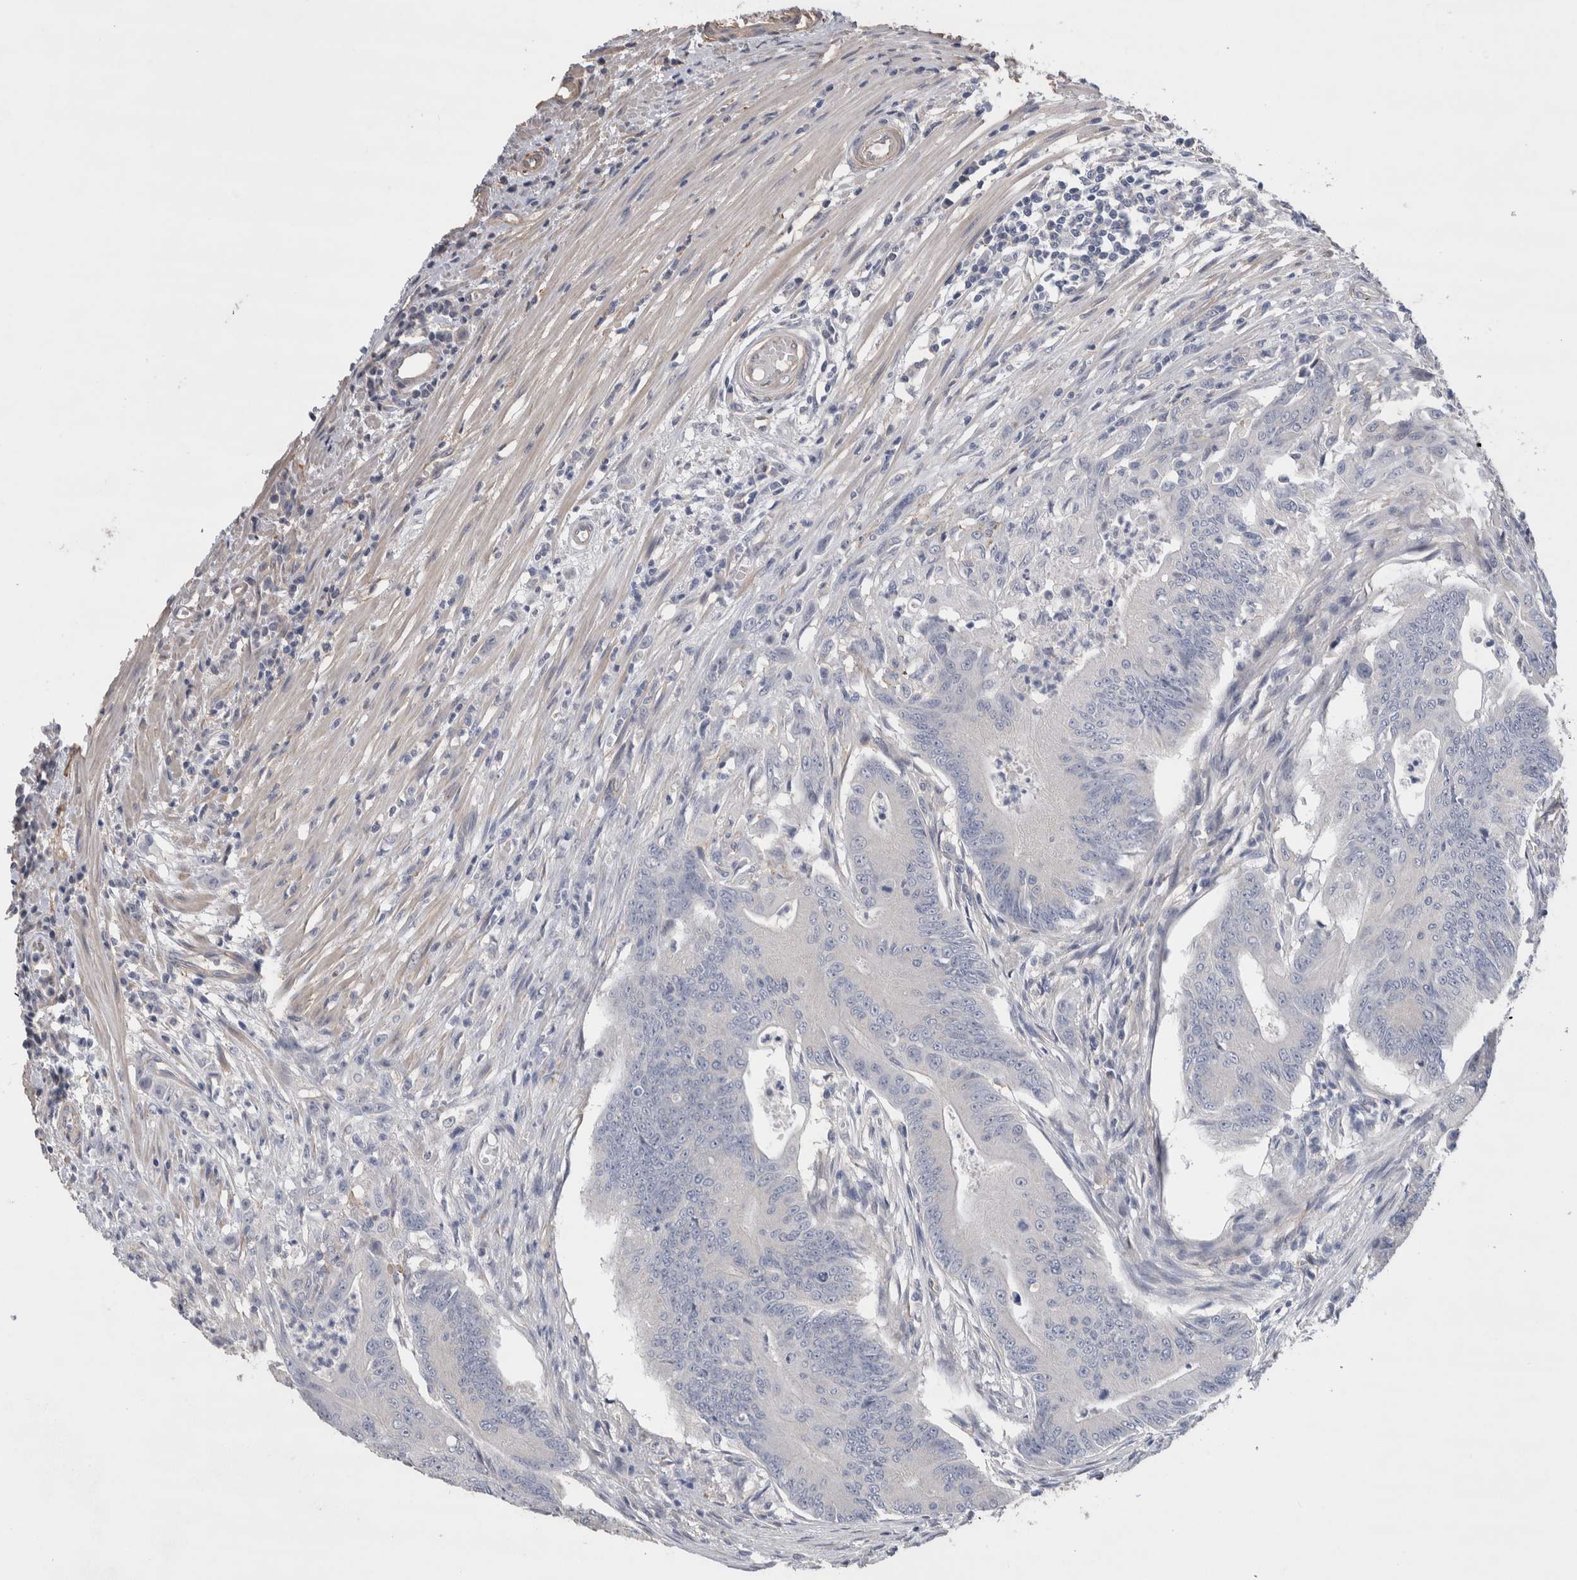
{"staining": {"intensity": "negative", "quantity": "none", "location": "none"}, "tissue": "colorectal cancer", "cell_type": "Tumor cells", "image_type": "cancer", "snomed": [{"axis": "morphology", "description": "Adenoma, NOS"}, {"axis": "morphology", "description": "Adenocarcinoma, NOS"}, {"axis": "topography", "description": "Colon"}], "caption": "The photomicrograph demonstrates no significant staining in tumor cells of colorectal cancer. (DAB (3,3'-diaminobenzidine) IHC with hematoxylin counter stain).", "gene": "GCNA", "patient": {"sex": "male", "age": 79}}